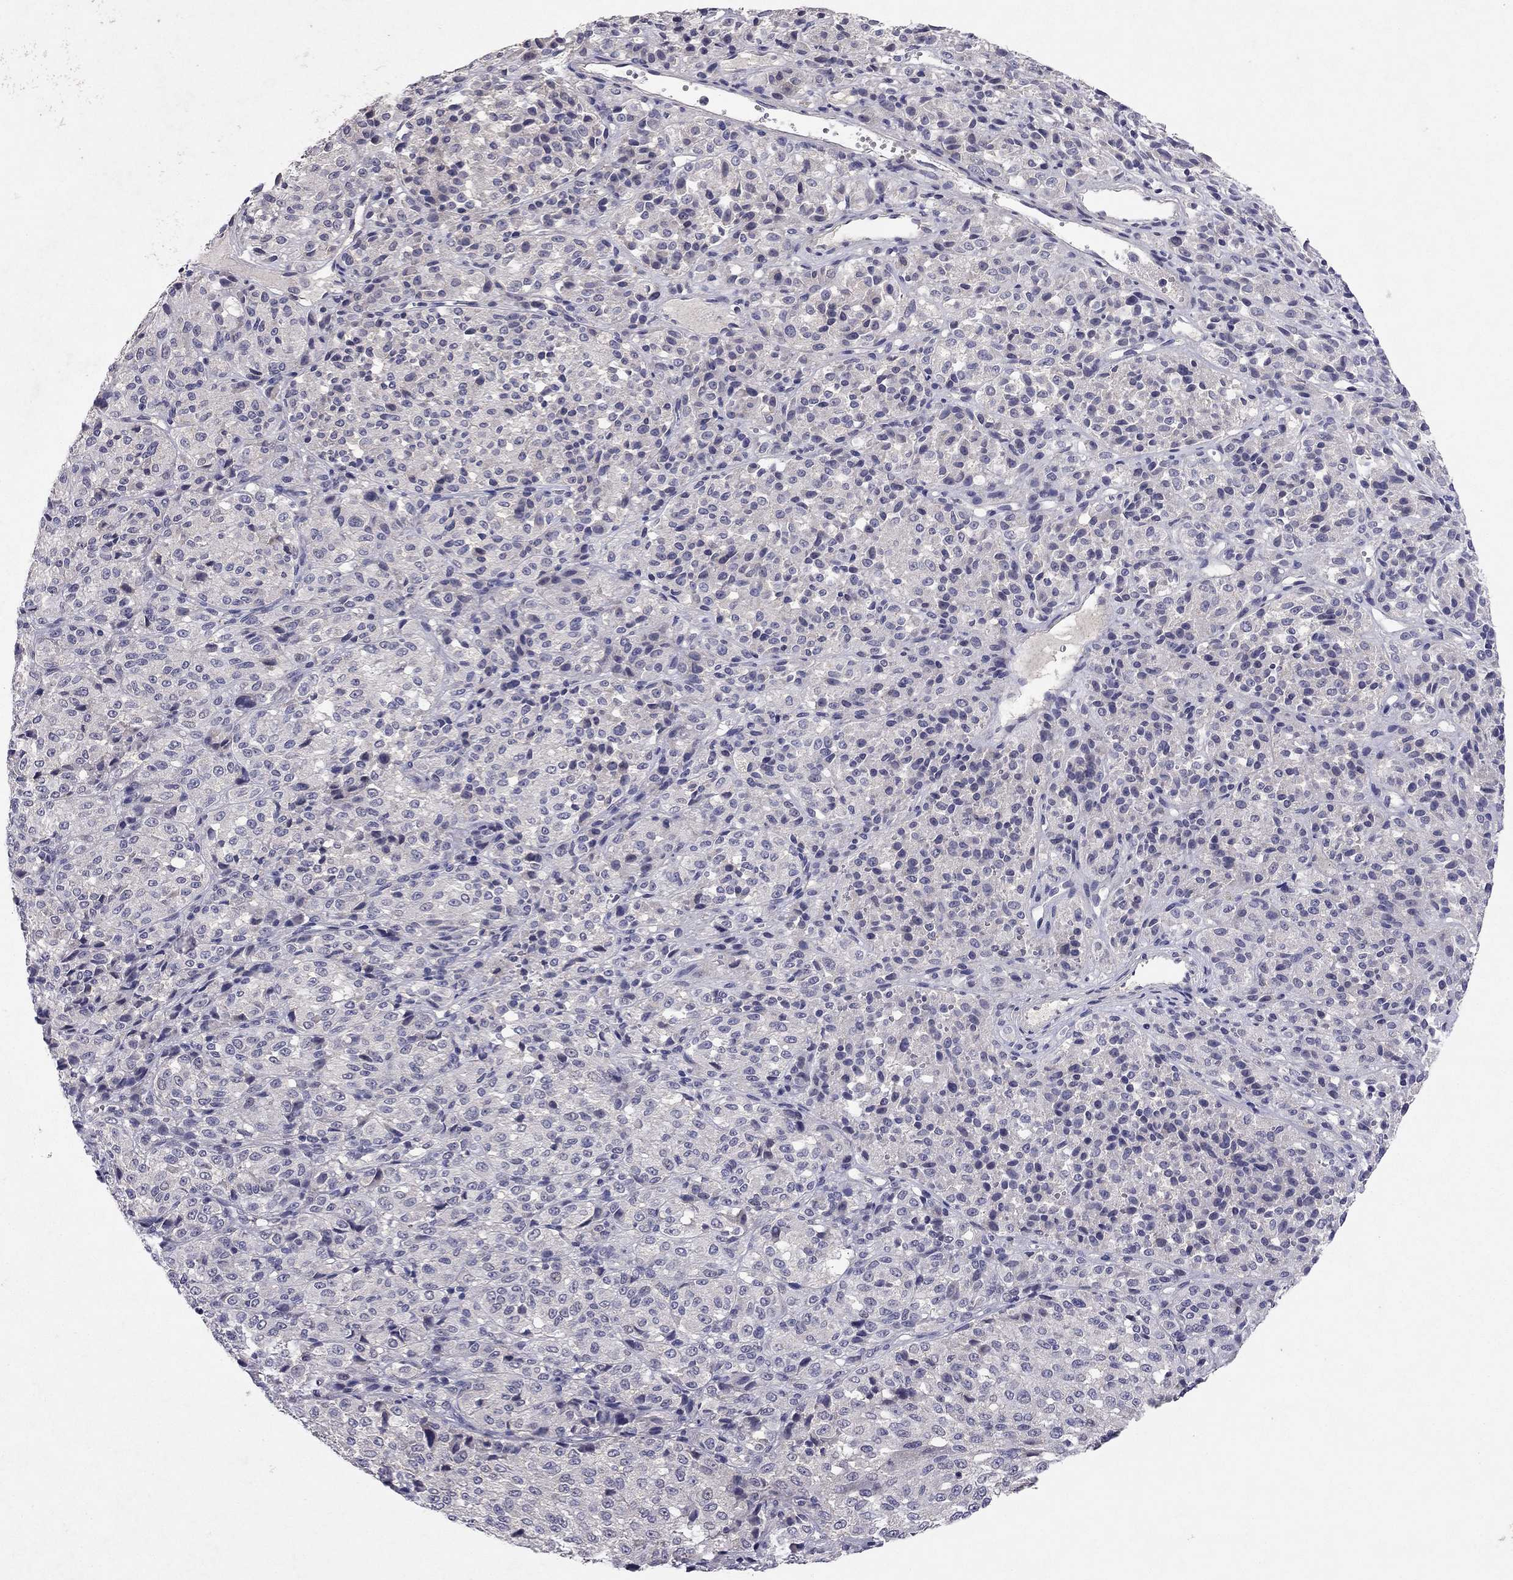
{"staining": {"intensity": "negative", "quantity": "none", "location": "none"}, "tissue": "melanoma", "cell_type": "Tumor cells", "image_type": "cancer", "snomed": [{"axis": "morphology", "description": "Malignant melanoma, Metastatic site"}, {"axis": "topography", "description": "Brain"}], "caption": "Protein analysis of melanoma reveals no significant staining in tumor cells.", "gene": "ESR2", "patient": {"sex": "female", "age": 56}}